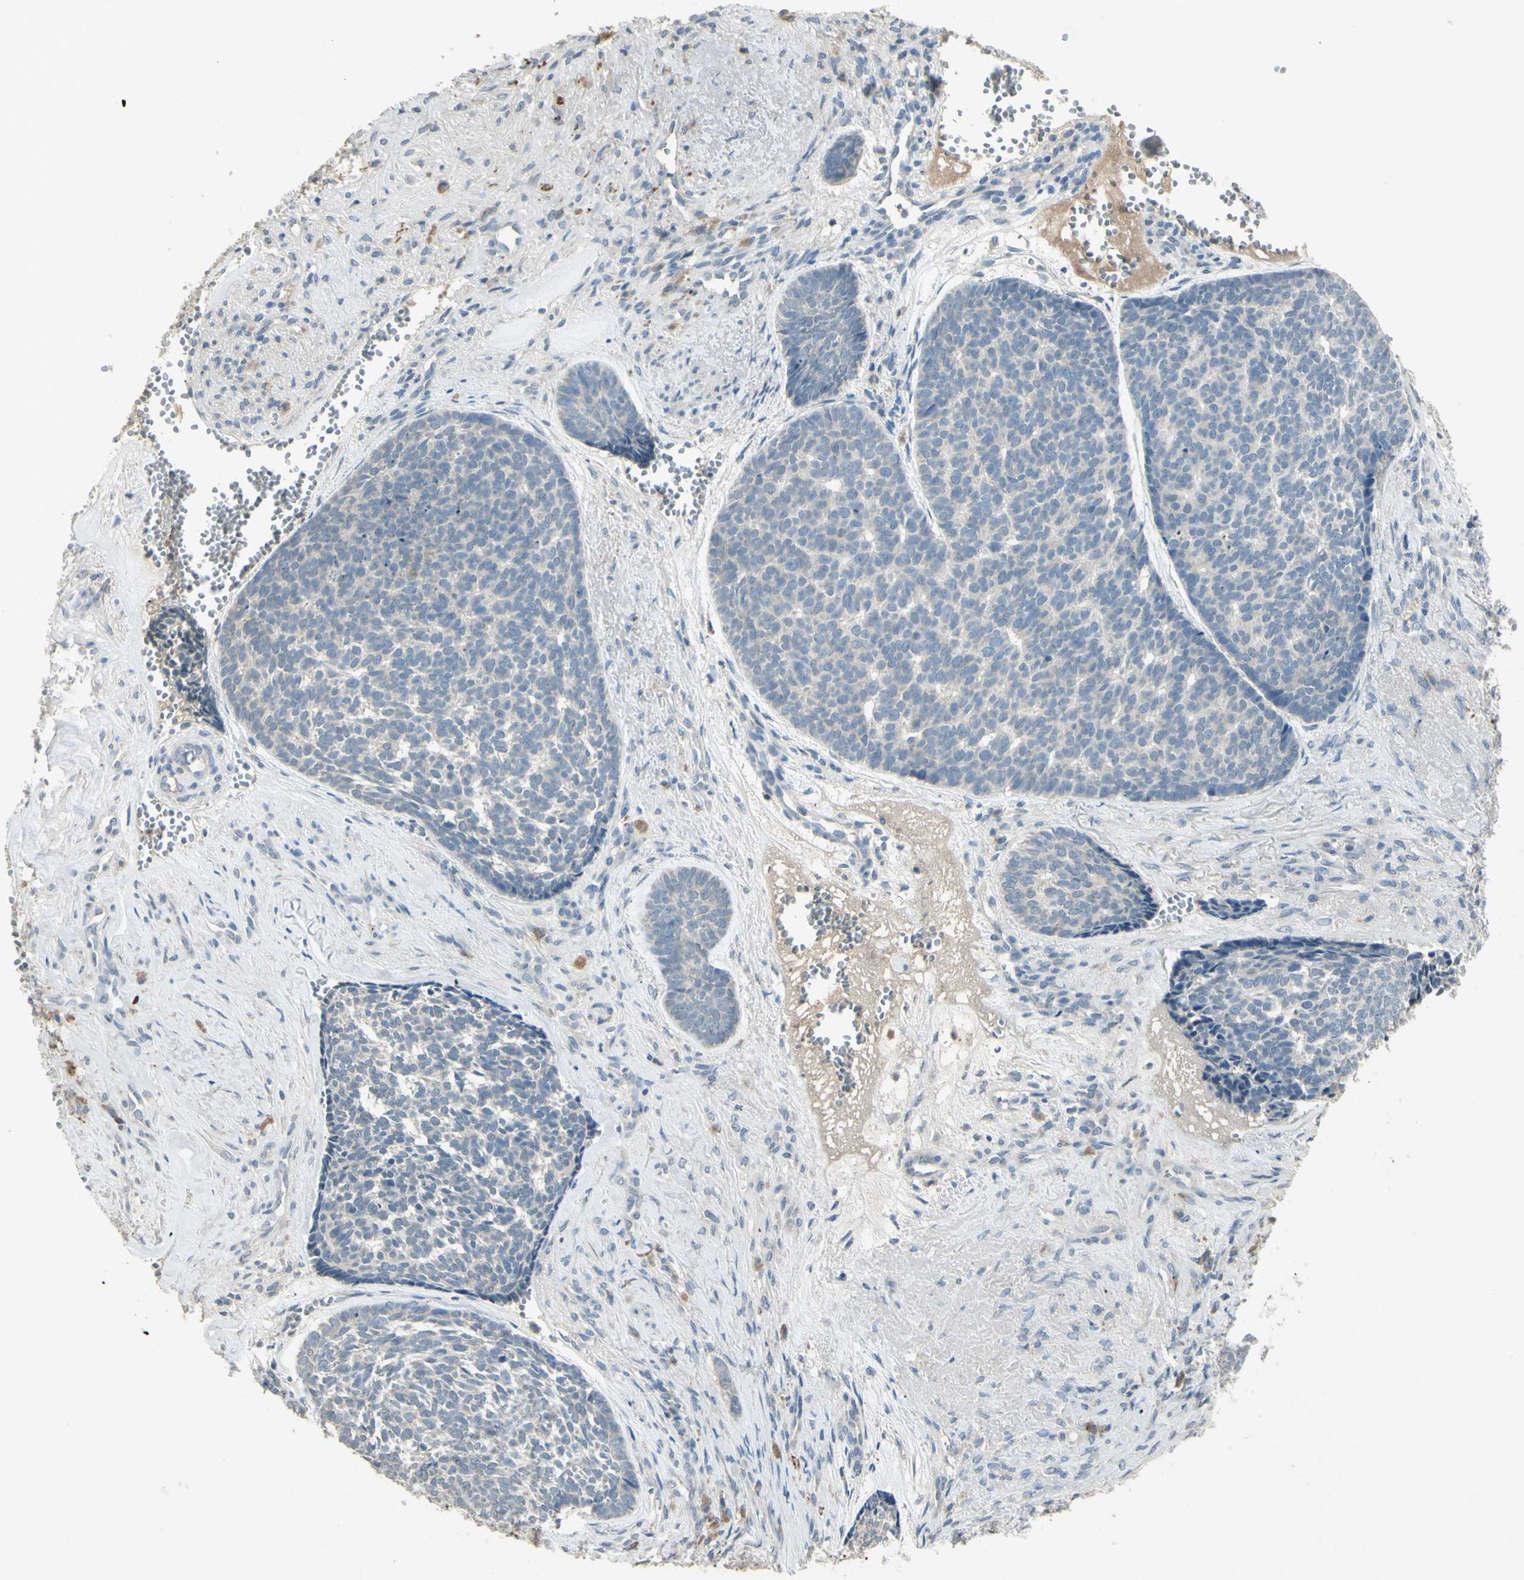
{"staining": {"intensity": "negative", "quantity": "none", "location": "none"}, "tissue": "skin cancer", "cell_type": "Tumor cells", "image_type": "cancer", "snomed": [{"axis": "morphology", "description": "Basal cell carcinoma"}, {"axis": "topography", "description": "Skin"}], "caption": "DAB (3,3'-diaminobenzidine) immunohistochemical staining of human skin basal cell carcinoma demonstrates no significant positivity in tumor cells.", "gene": "TIMM21", "patient": {"sex": "male", "age": 84}}